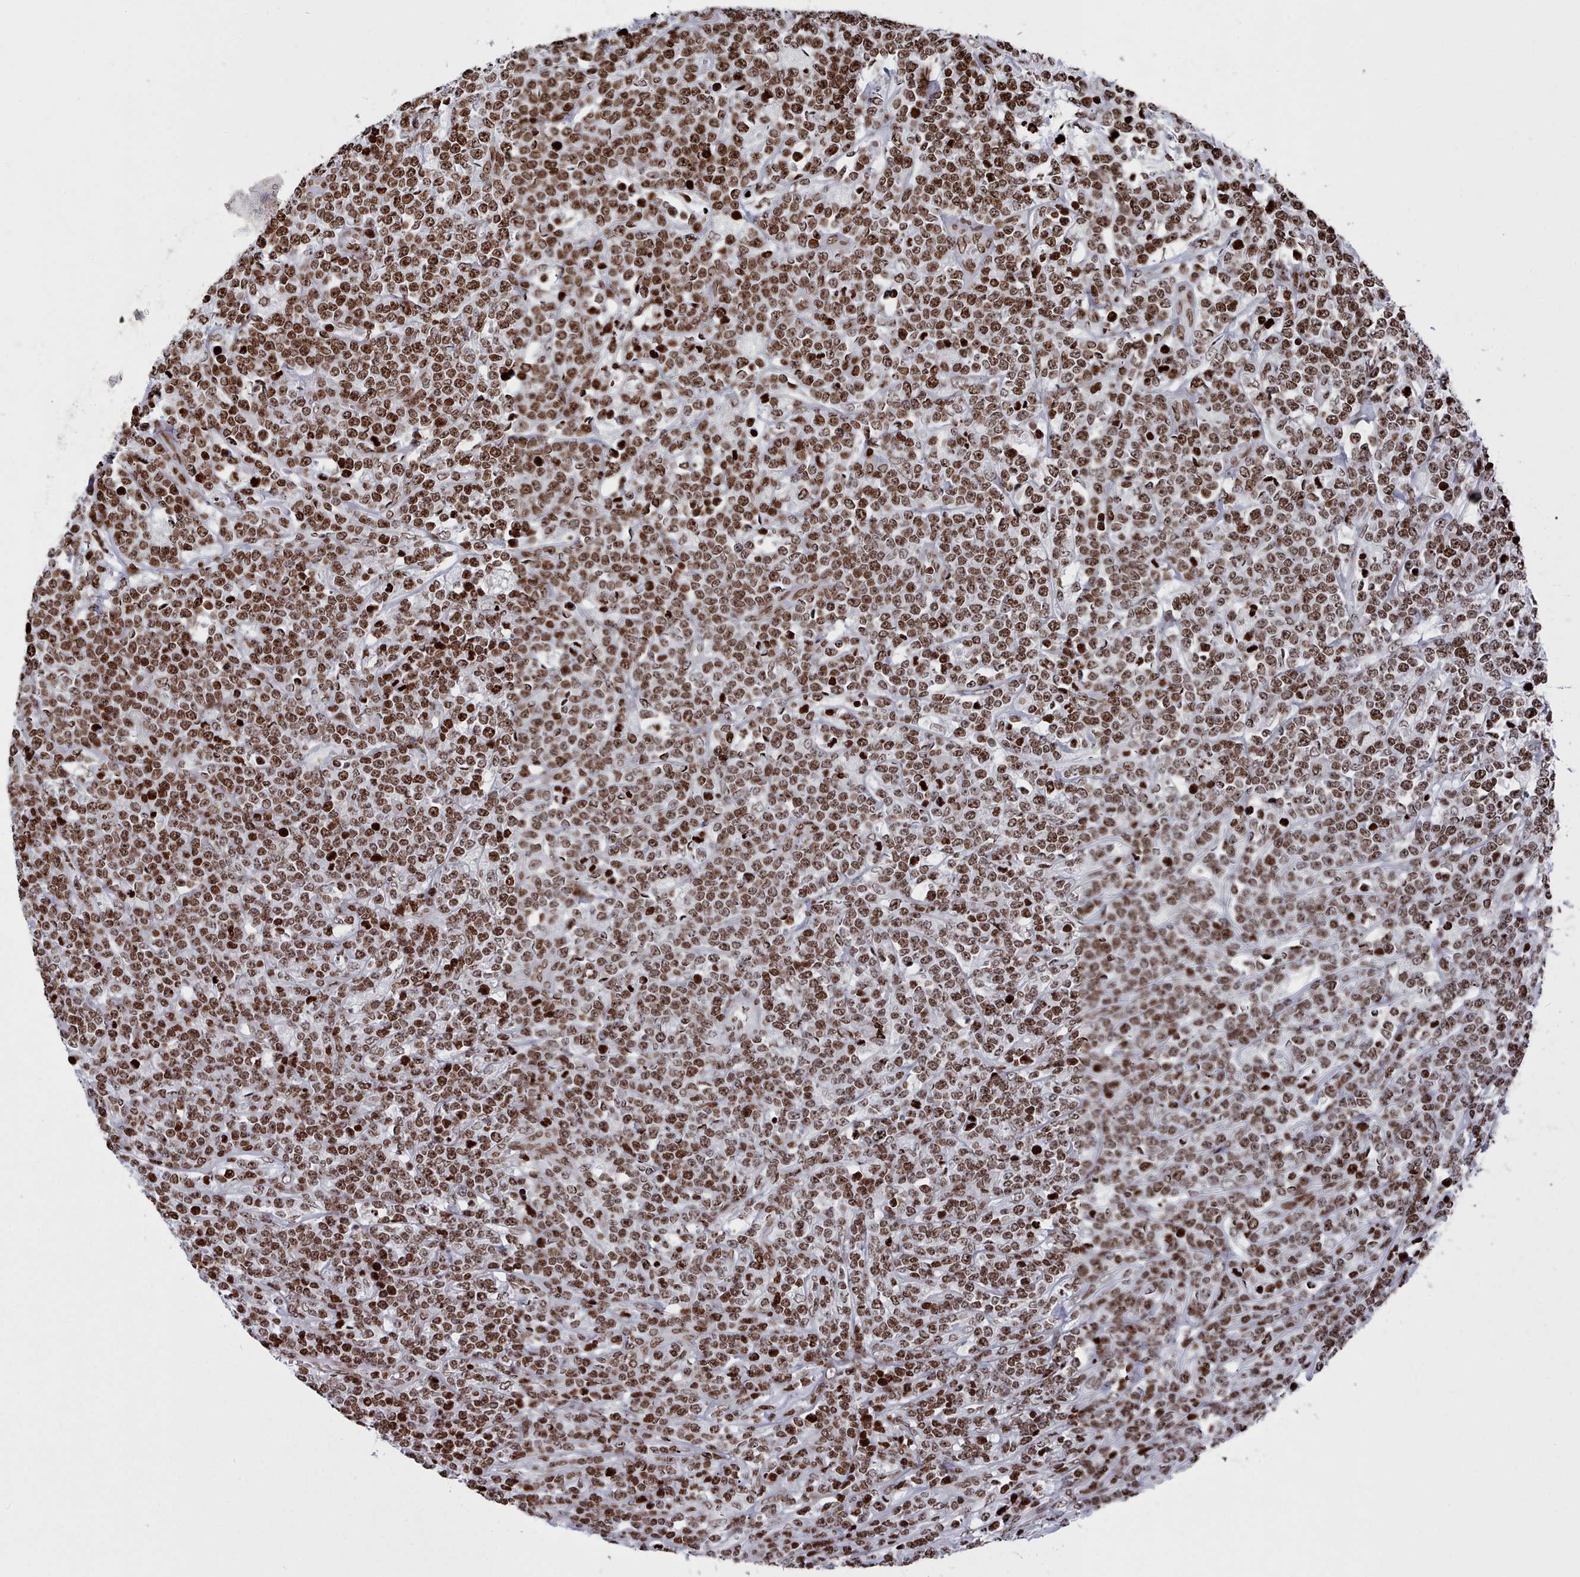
{"staining": {"intensity": "moderate", "quantity": ">75%", "location": "nuclear"}, "tissue": "lymphoma", "cell_type": "Tumor cells", "image_type": "cancer", "snomed": [{"axis": "morphology", "description": "Malignant lymphoma, non-Hodgkin's type, High grade"}, {"axis": "topography", "description": "Small intestine"}], "caption": "Tumor cells show medium levels of moderate nuclear expression in about >75% of cells in human malignant lymphoma, non-Hodgkin's type (high-grade).", "gene": "PCDHB12", "patient": {"sex": "male", "age": 8}}